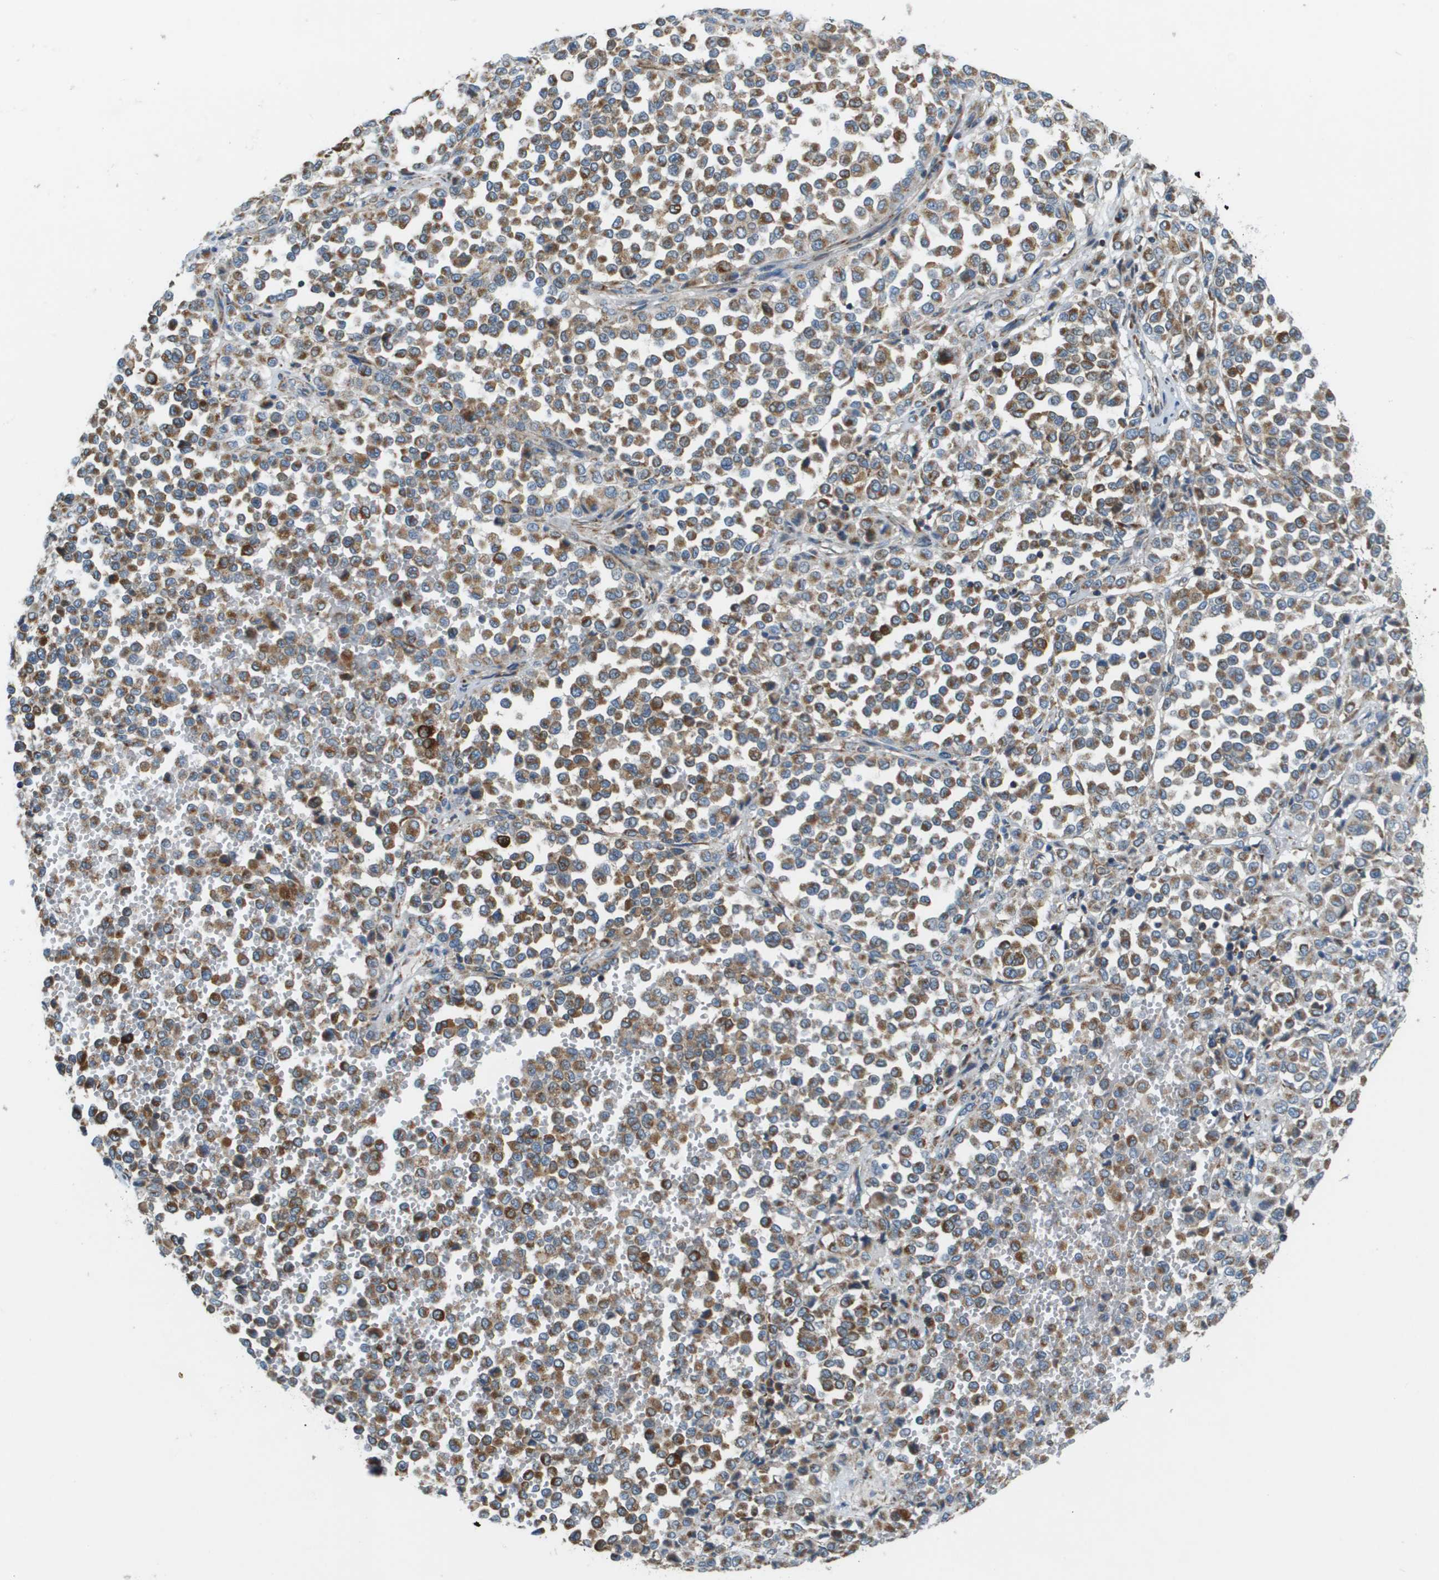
{"staining": {"intensity": "moderate", "quantity": ">75%", "location": "cytoplasmic/membranous"}, "tissue": "melanoma", "cell_type": "Tumor cells", "image_type": "cancer", "snomed": [{"axis": "morphology", "description": "Malignant melanoma, Metastatic site"}, {"axis": "topography", "description": "Pancreas"}], "caption": "Protein expression analysis of melanoma exhibits moderate cytoplasmic/membranous staining in about >75% of tumor cells.", "gene": "TAOK3", "patient": {"sex": "female", "age": 30}}